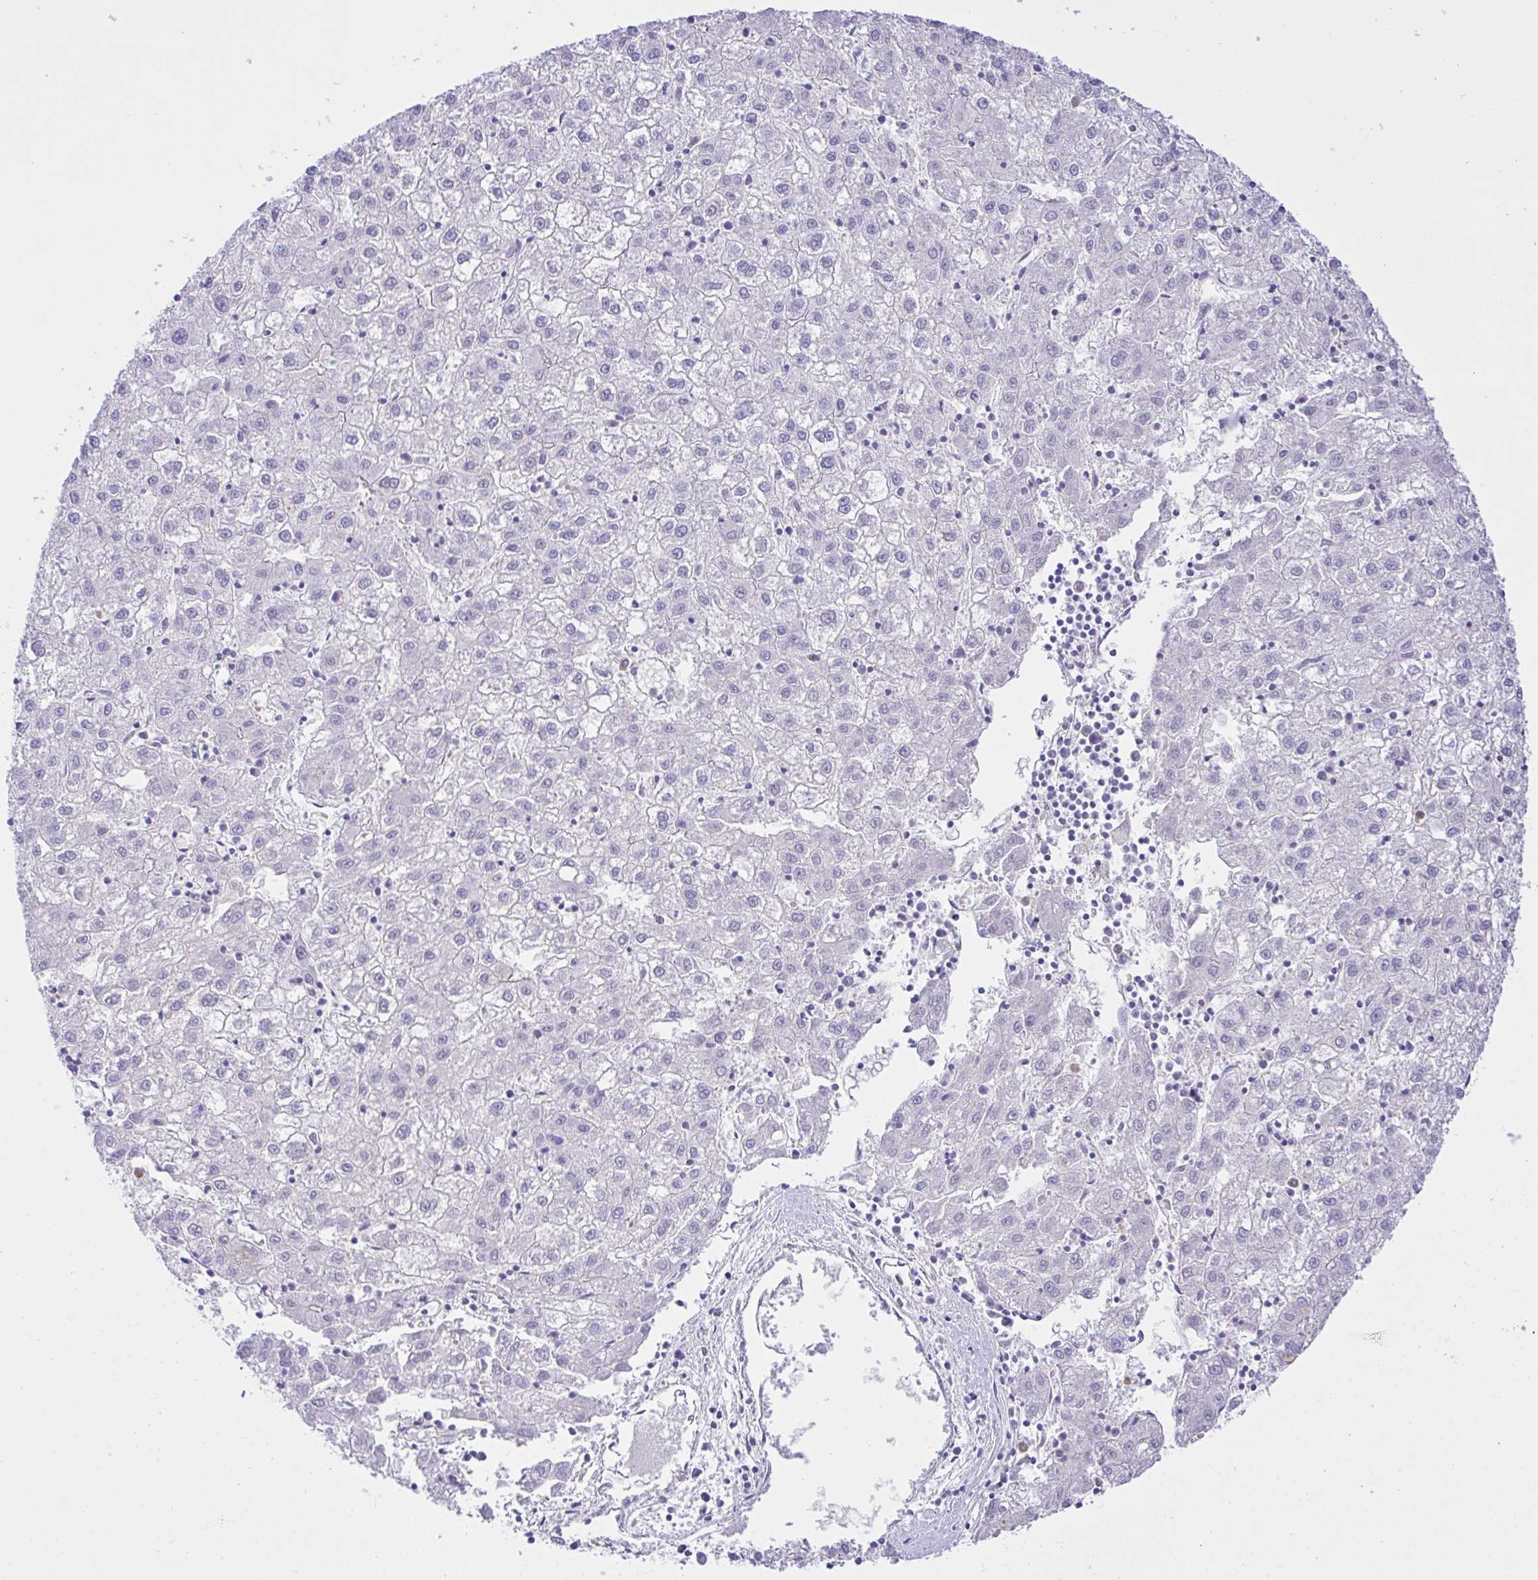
{"staining": {"intensity": "negative", "quantity": "none", "location": "none"}, "tissue": "liver cancer", "cell_type": "Tumor cells", "image_type": "cancer", "snomed": [{"axis": "morphology", "description": "Carcinoma, Hepatocellular, NOS"}, {"axis": "topography", "description": "Liver"}], "caption": "There is no significant positivity in tumor cells of liver cancer (hepatocellular carcinoma).", "gene": "ZNF221", "patient": {"sex": "male", "age": 72}}